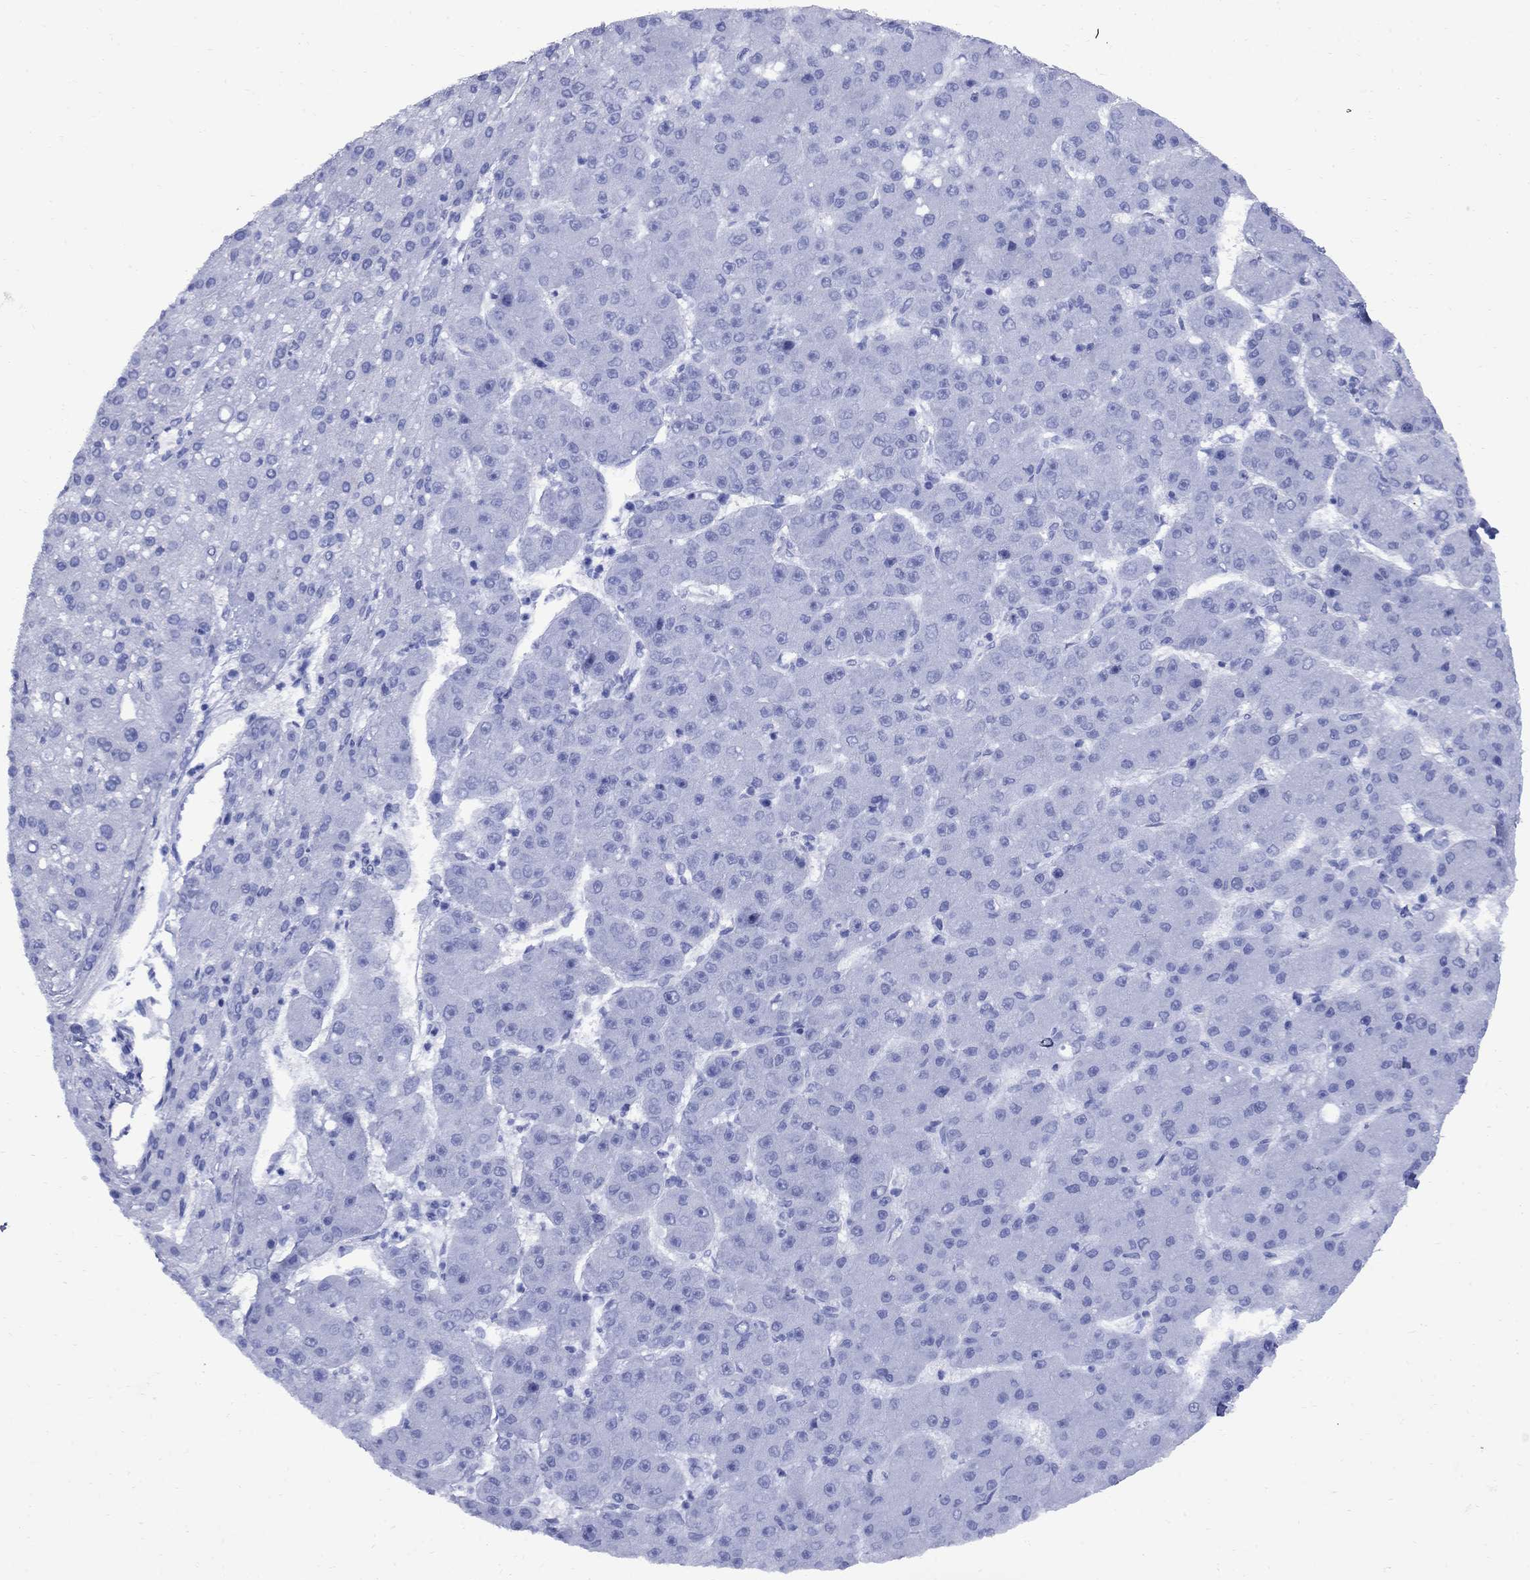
{"staining": {"intensity": "negative", "quantity": "none", "location": "none"}, "tissue": "liver cancer", "cell_type": "Tumor cells", "image_type": "cancer", "snomed": [{"axis": "morphology", "description": "Carcinoma, Hepatocellular, NOS"}, {"axis": "topography", "description": "Liver"}], "caption": "Liver cancer (hepatocellular carcinoma) stained for a protein using IHC exhibits no expression tumor cells.", "gene": "SMCP", "patient": {"sex": "male", "age": 67}}